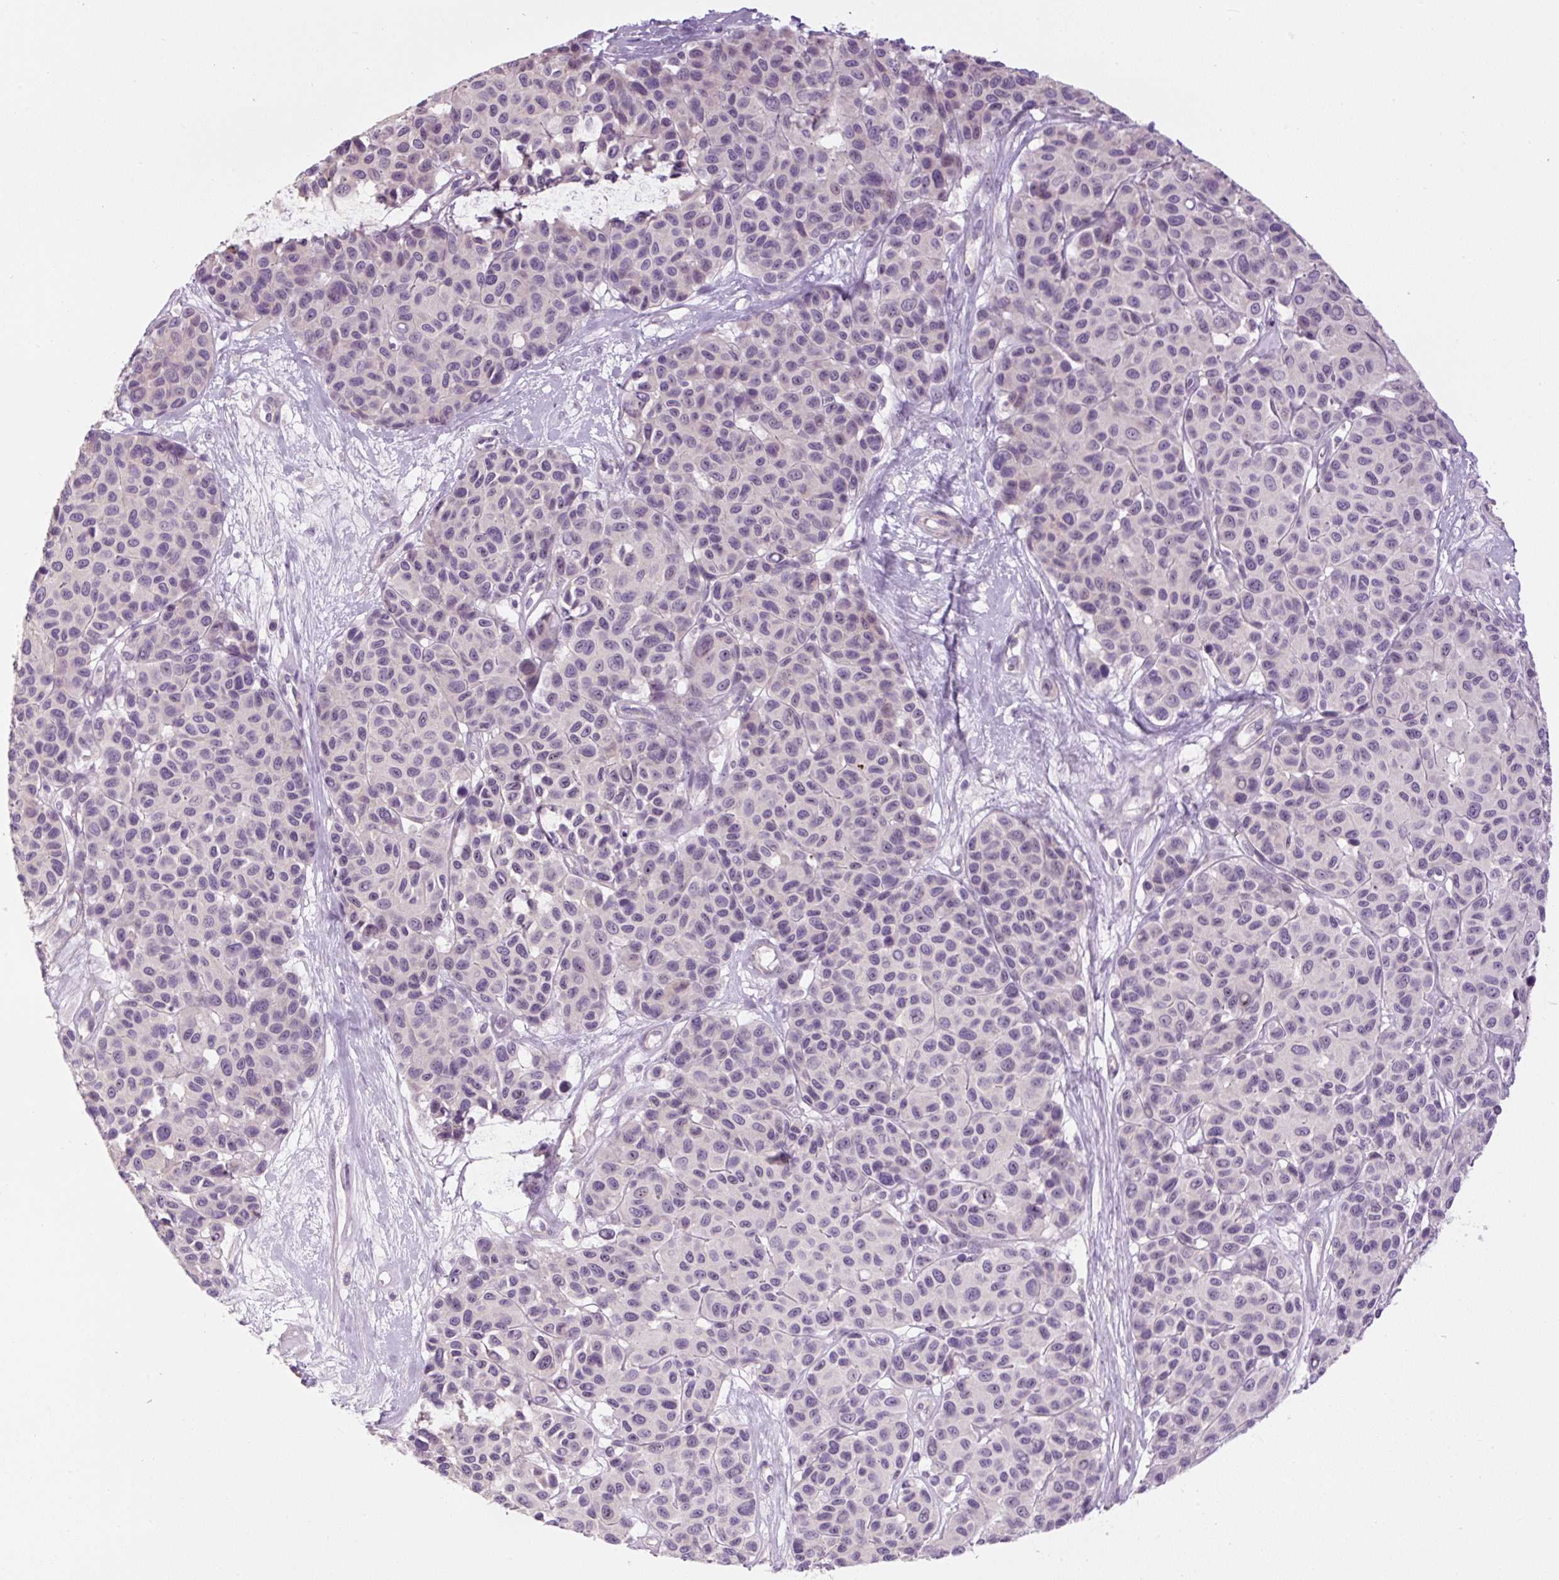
{"staining": {"intensity": "negative", "quantity": "none", "location": "none"}, "tissue": "melanoma", "cell_type": "Tumor cells", "image_type": "cancer", "snomed": [{"axis": "morphology", "description": "Malignant melanoma, NOS"}, {"axis": "topography", "description": "Skin"}], "caption": "Tumor cells are negative for brown protein staining in melanoma.", "gene": "TMEM151B", "patient": {"sex": "female", "age": 66}}